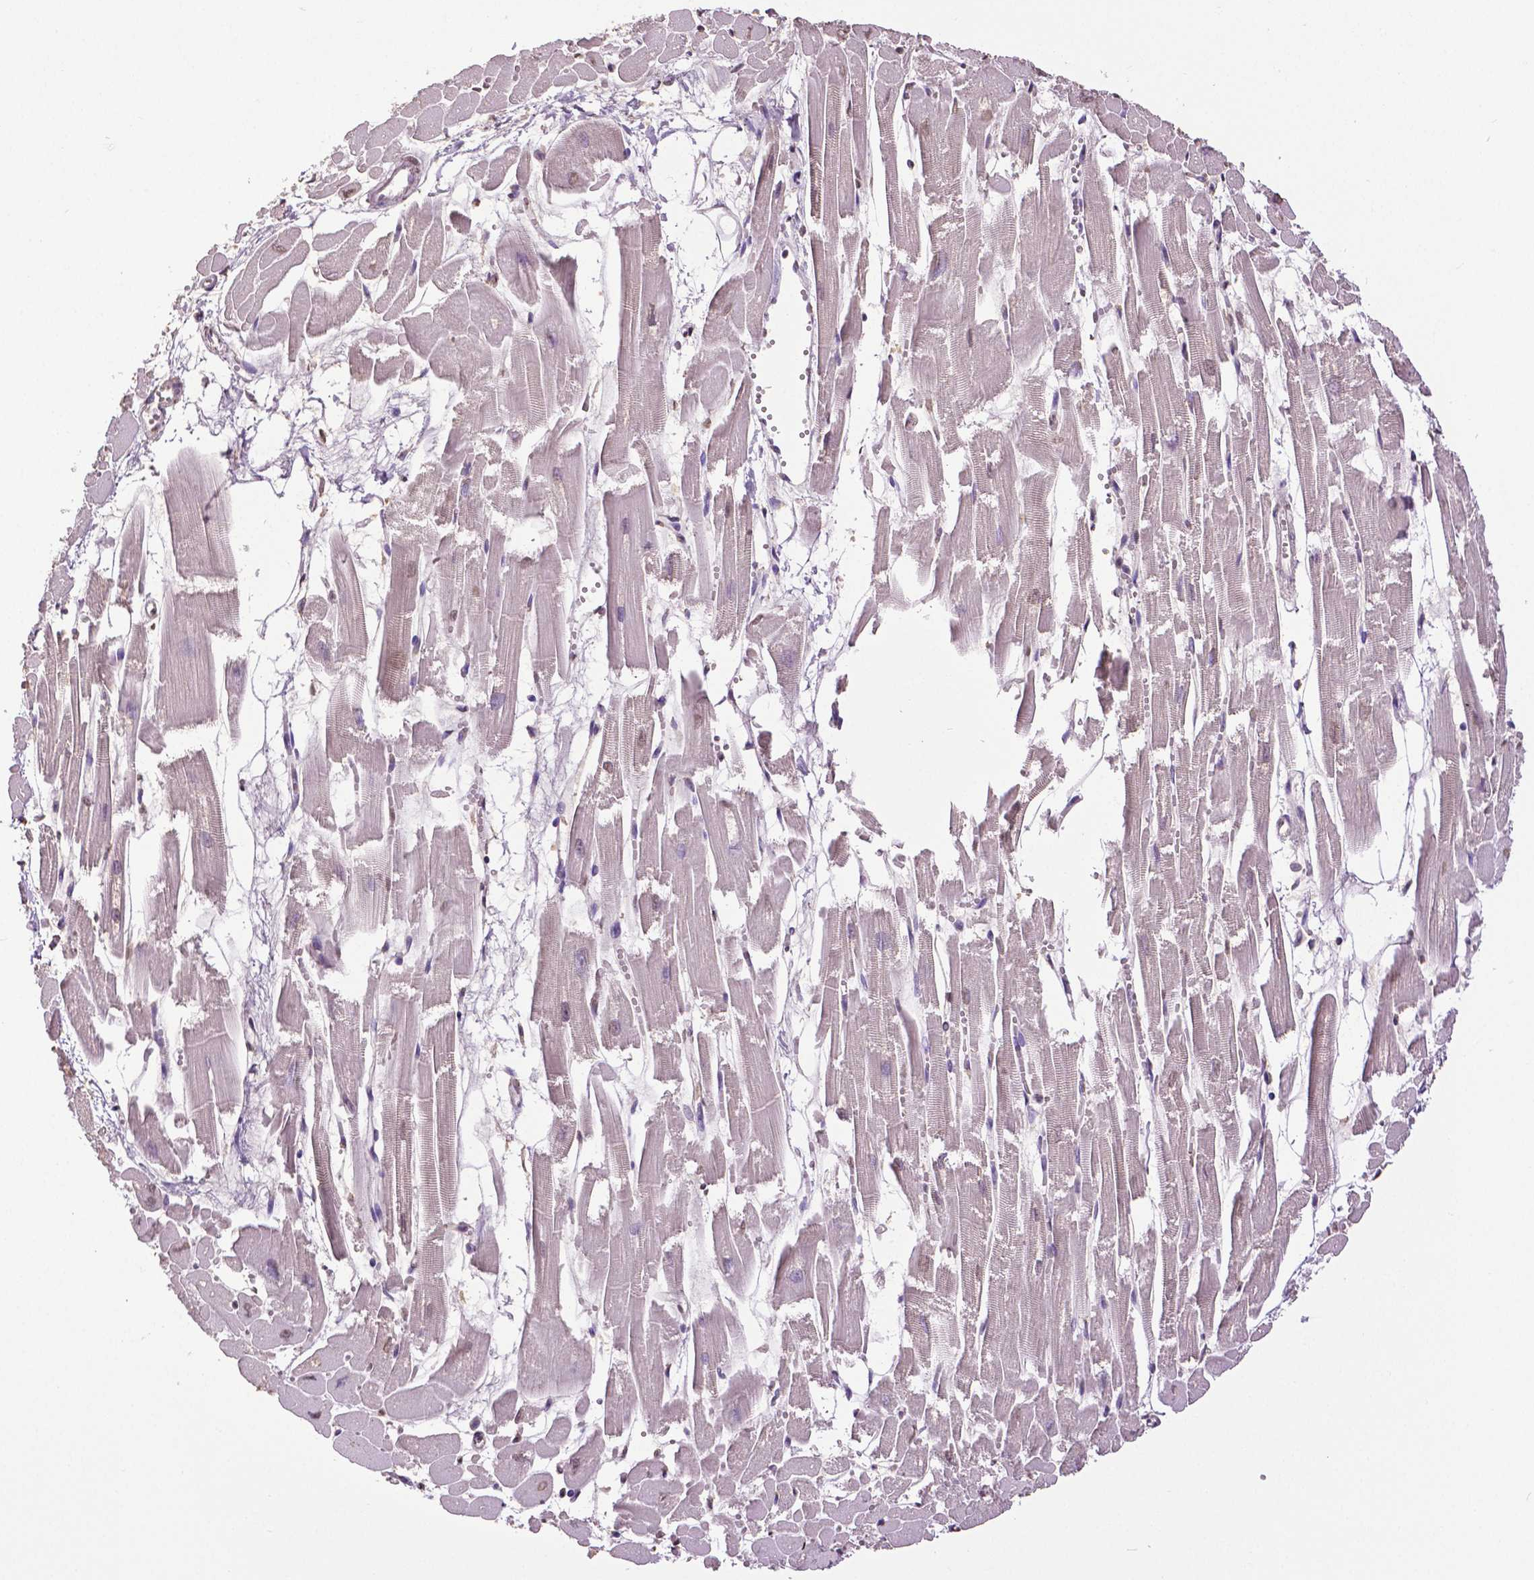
{"staining": {"intensity": "weak", "quantity": "<25%", "location": "nuclear"}, "tissue": "heart muscle", "cell_type": "Cardiomyocytes", "image_type": "normal", "snomed": [{"axis": "morphology", "description": "Normal tissue, NOS"}, {"axis": "topography", "description": "Heart"}], "caption": "Immunohistochemistry (IHC) photomicrograph of benign heart muscle: heart muscle stained with DAB reveals no significant protein expression in cardiomyocytes.", "gene": "RUNX3", "patient": {"sex": "female", "age": 52}}